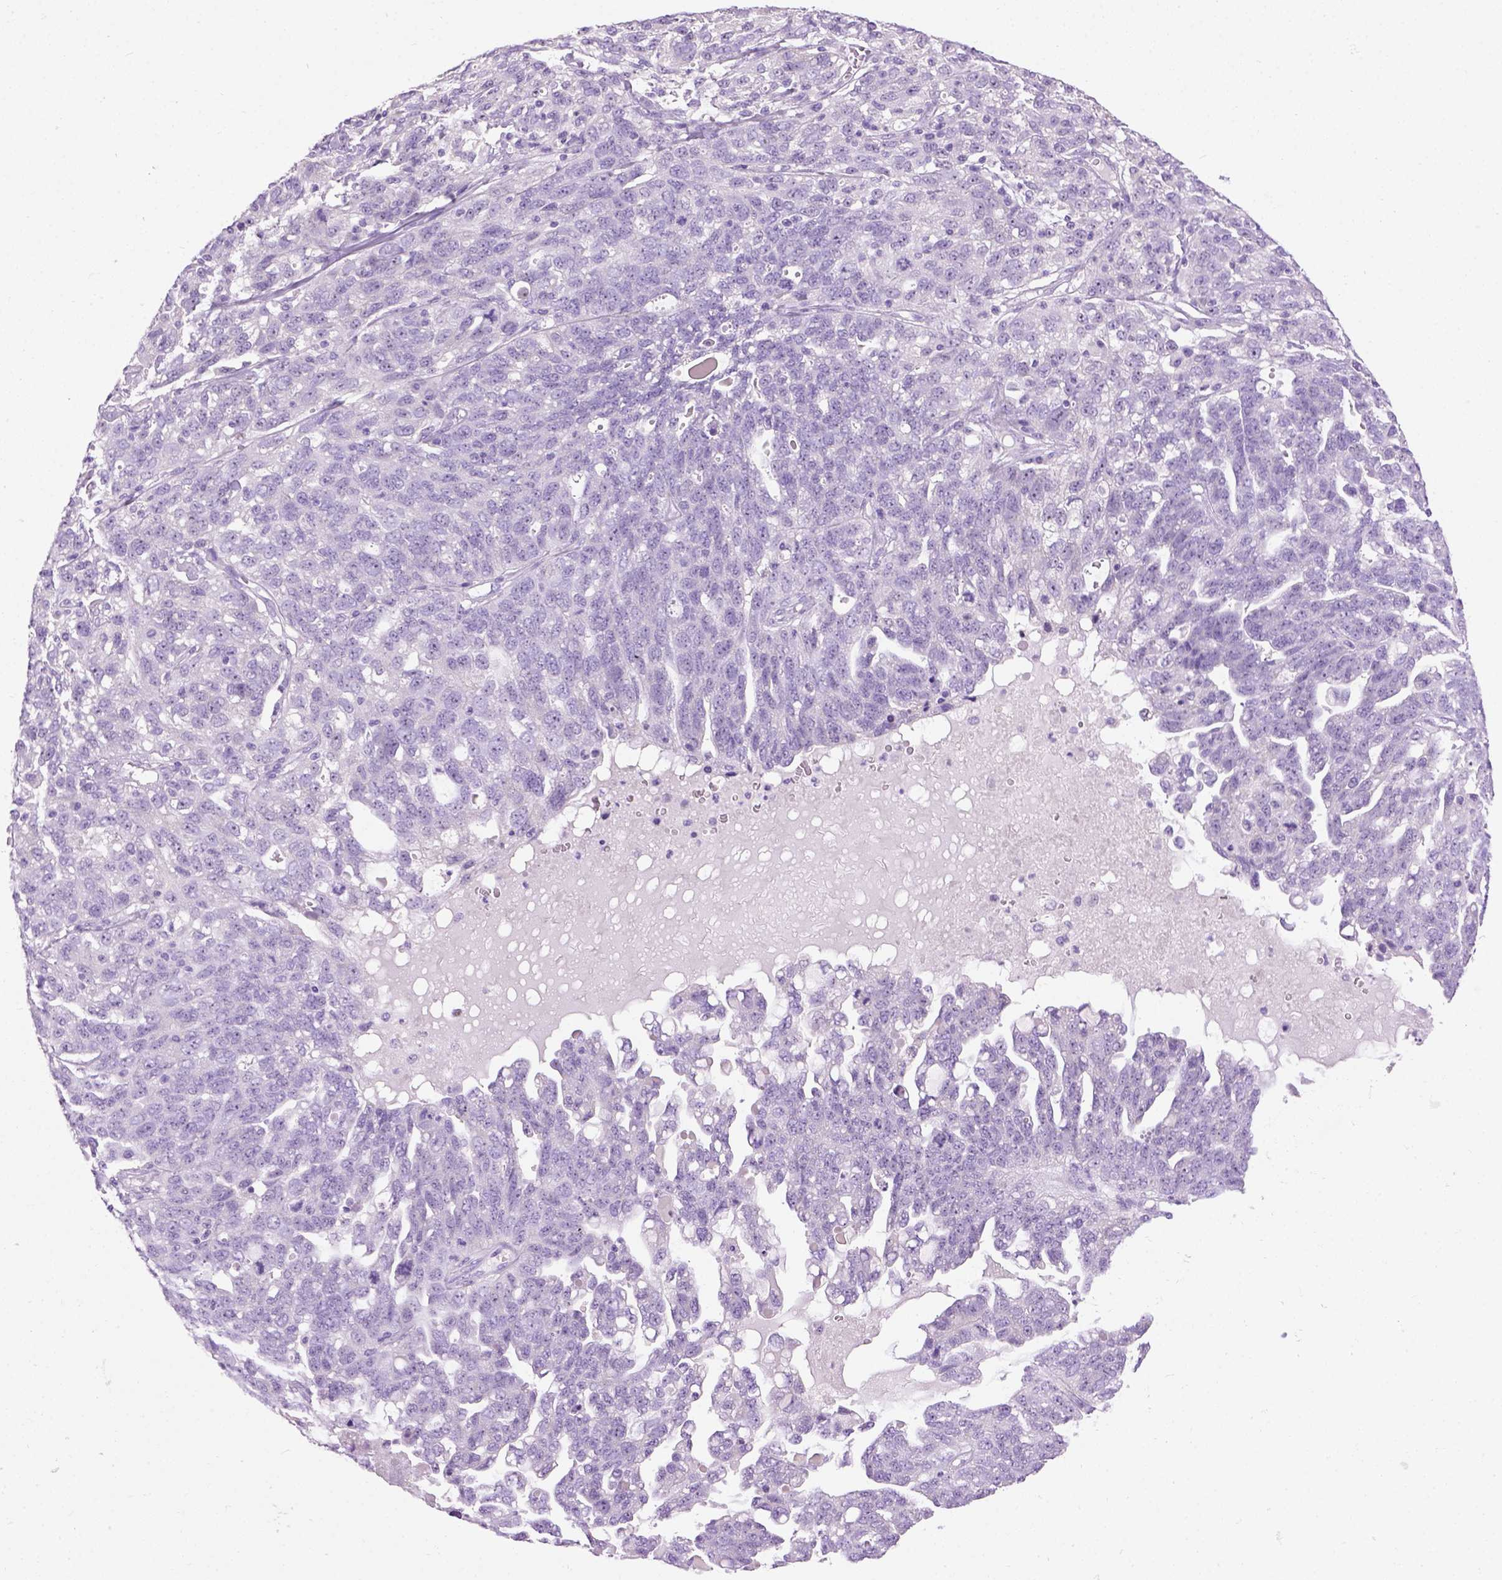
{"staining": {"intensity": "negative", "quantity": "none", "location": "none"}, "tissue": "ovarian cancer", "cell_type": "Tumor cells", "image_type": "cancer", "snomed": [{"axis": "morphology", "description": "Cystadenocarcinoma, serous, NOS"}, {"axis": "topography", "description": "Ovary"}], "caption": "A photomicrograph of human ovarian serous cystadenocarcinoma is negative for staining in tumor cells.", "gene": "UTP4", "patient": {"sex": "female", "age": 71}}